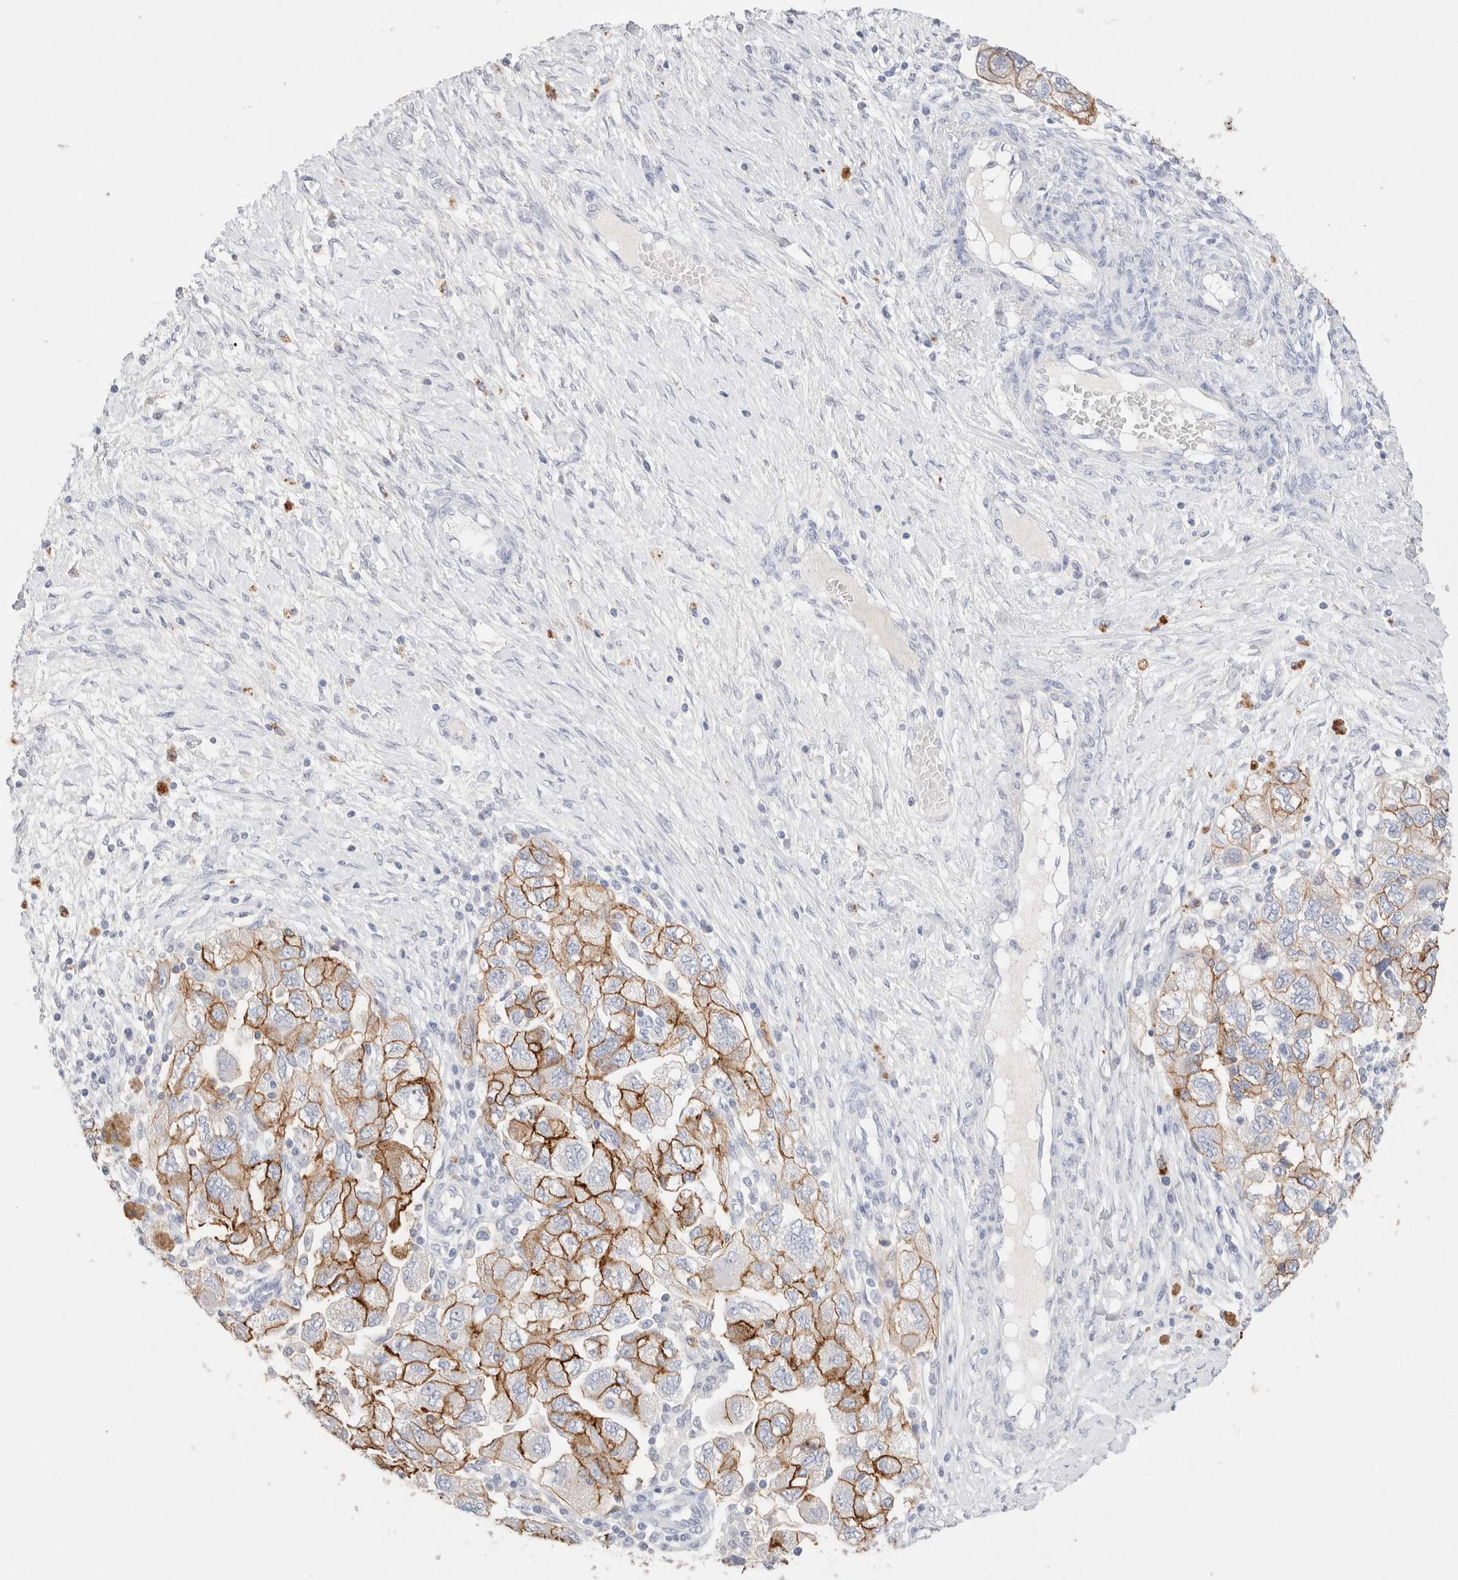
{"staining": {"intensity": "strong", "quantity": ">75%", "location": "cytoplasmic/membranous"}, "tissue": "ovarian cancer", "cell_type": "Tumor cells", "image_type": "cancer", "snomed": [{"axis": "morphology", "description": "Carcinoma, NOS"}, {"axis": "morphology", "description": "Cystadenocarcinoma, serous, NOS"}, {"axis": "topography", "description": "Ovary"}], "caption": "Immunohistochemical staining of ovarian serous cystadenocarcinoma demonstrates high levels of strong cytoplasmic/membranous protein positivity in approximately >75% of tumor cells.", "gene": "EPCAM", "patient": {"sex": "female", "age": 69}}